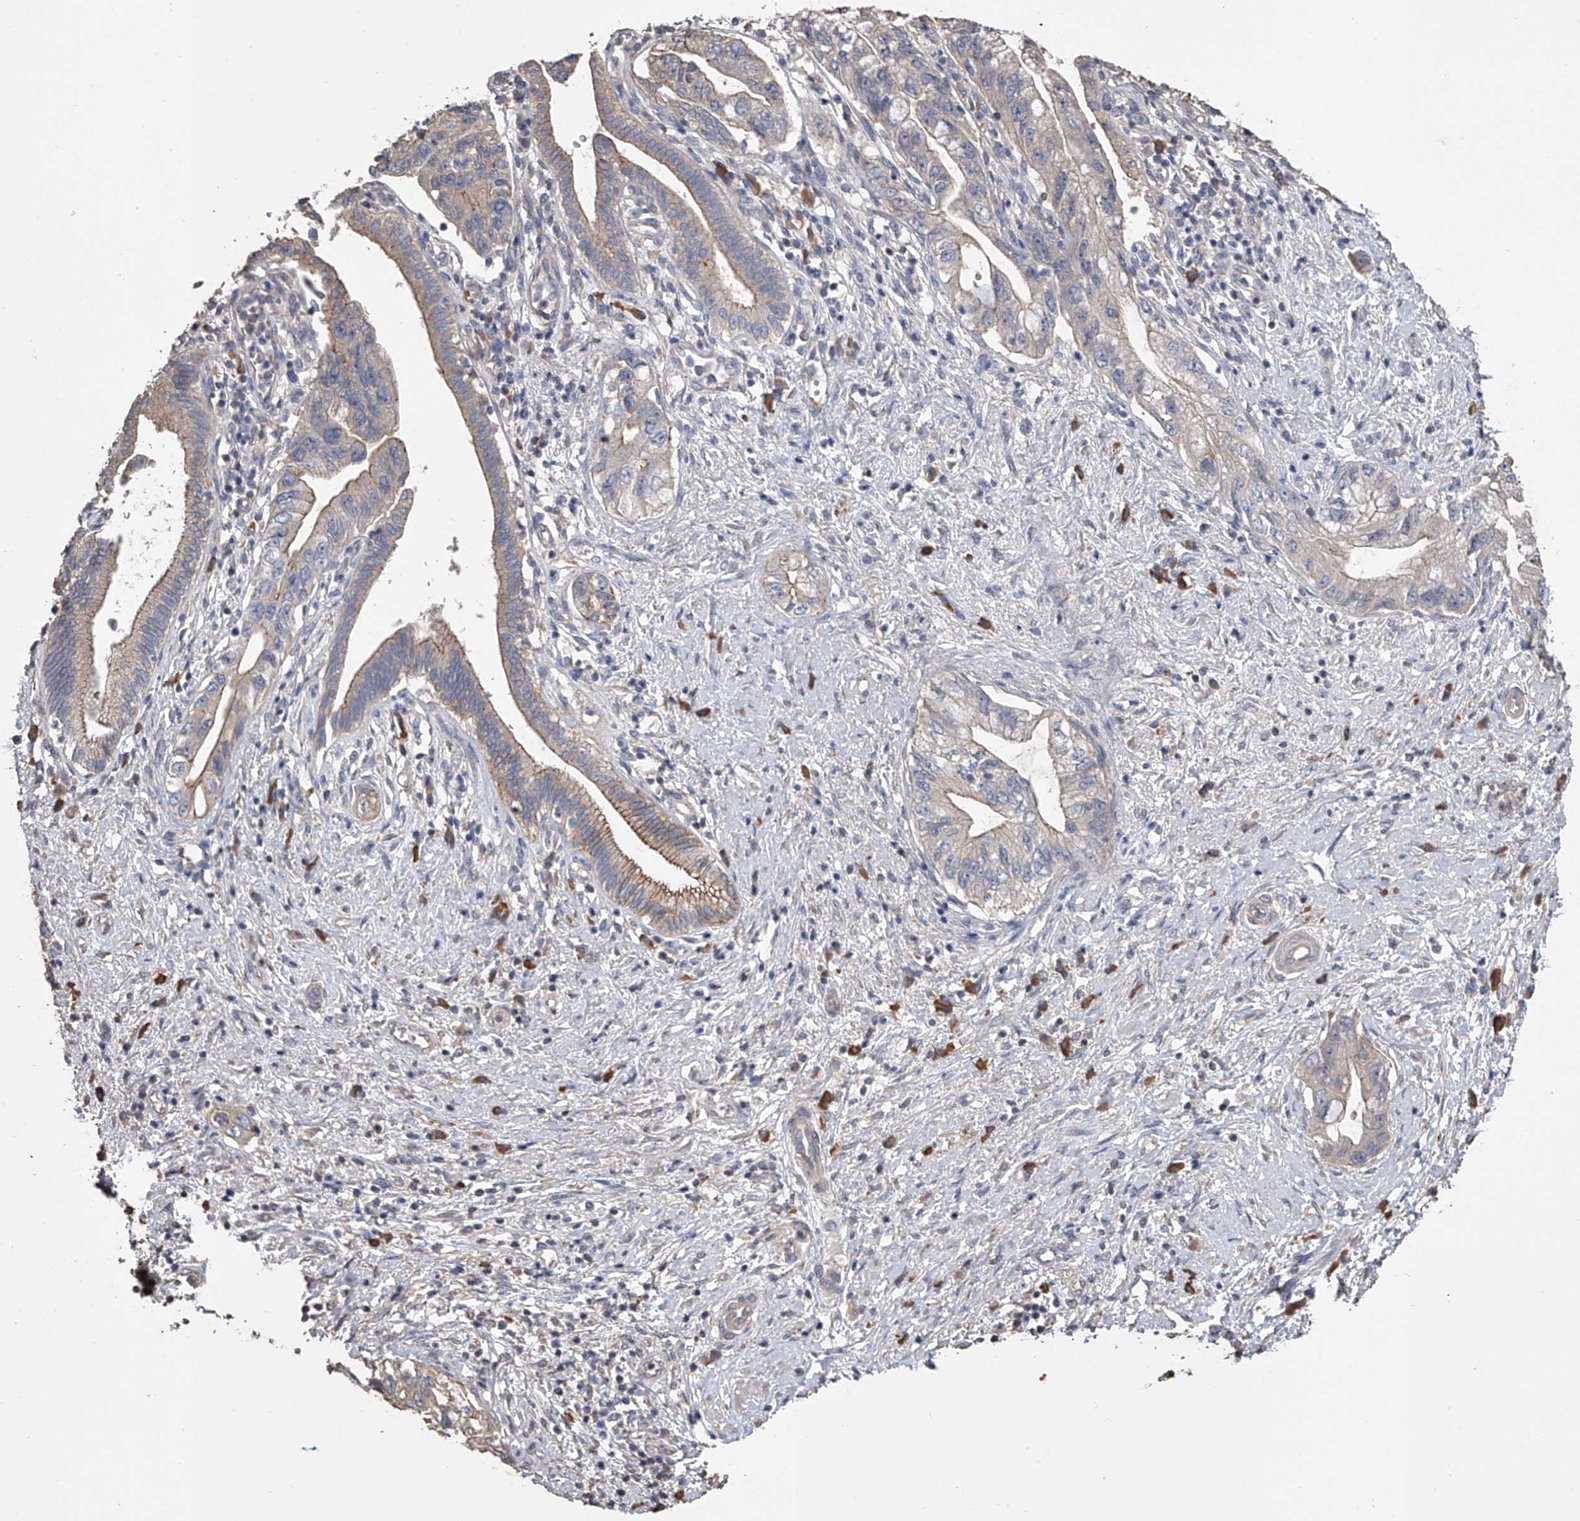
{"staining": {"intensity": "moderate", "quantity": "<25%", "location": "cytoplasmic/membranous"}, "tissue": "pancreatic cancer", "cell_type": "Tumor cells", "image_type": "cancer", "snomed": [{"axis": "morphology", "description": "Adenocarcinoma, NOS"}, {"axis": "topography", "description": "Pancreas"}], "caption": "High-magnification brightfield microscopy of pancreatic cancer stained with DAB (brown) and counterstained with hematoxylin (blue). tumor cells exhibit moderate cytoplasmic/membranous staining is seen in about<25% of cells.", "gene": "ZNF343", "patient": {"sex": "female", "age": 73}}